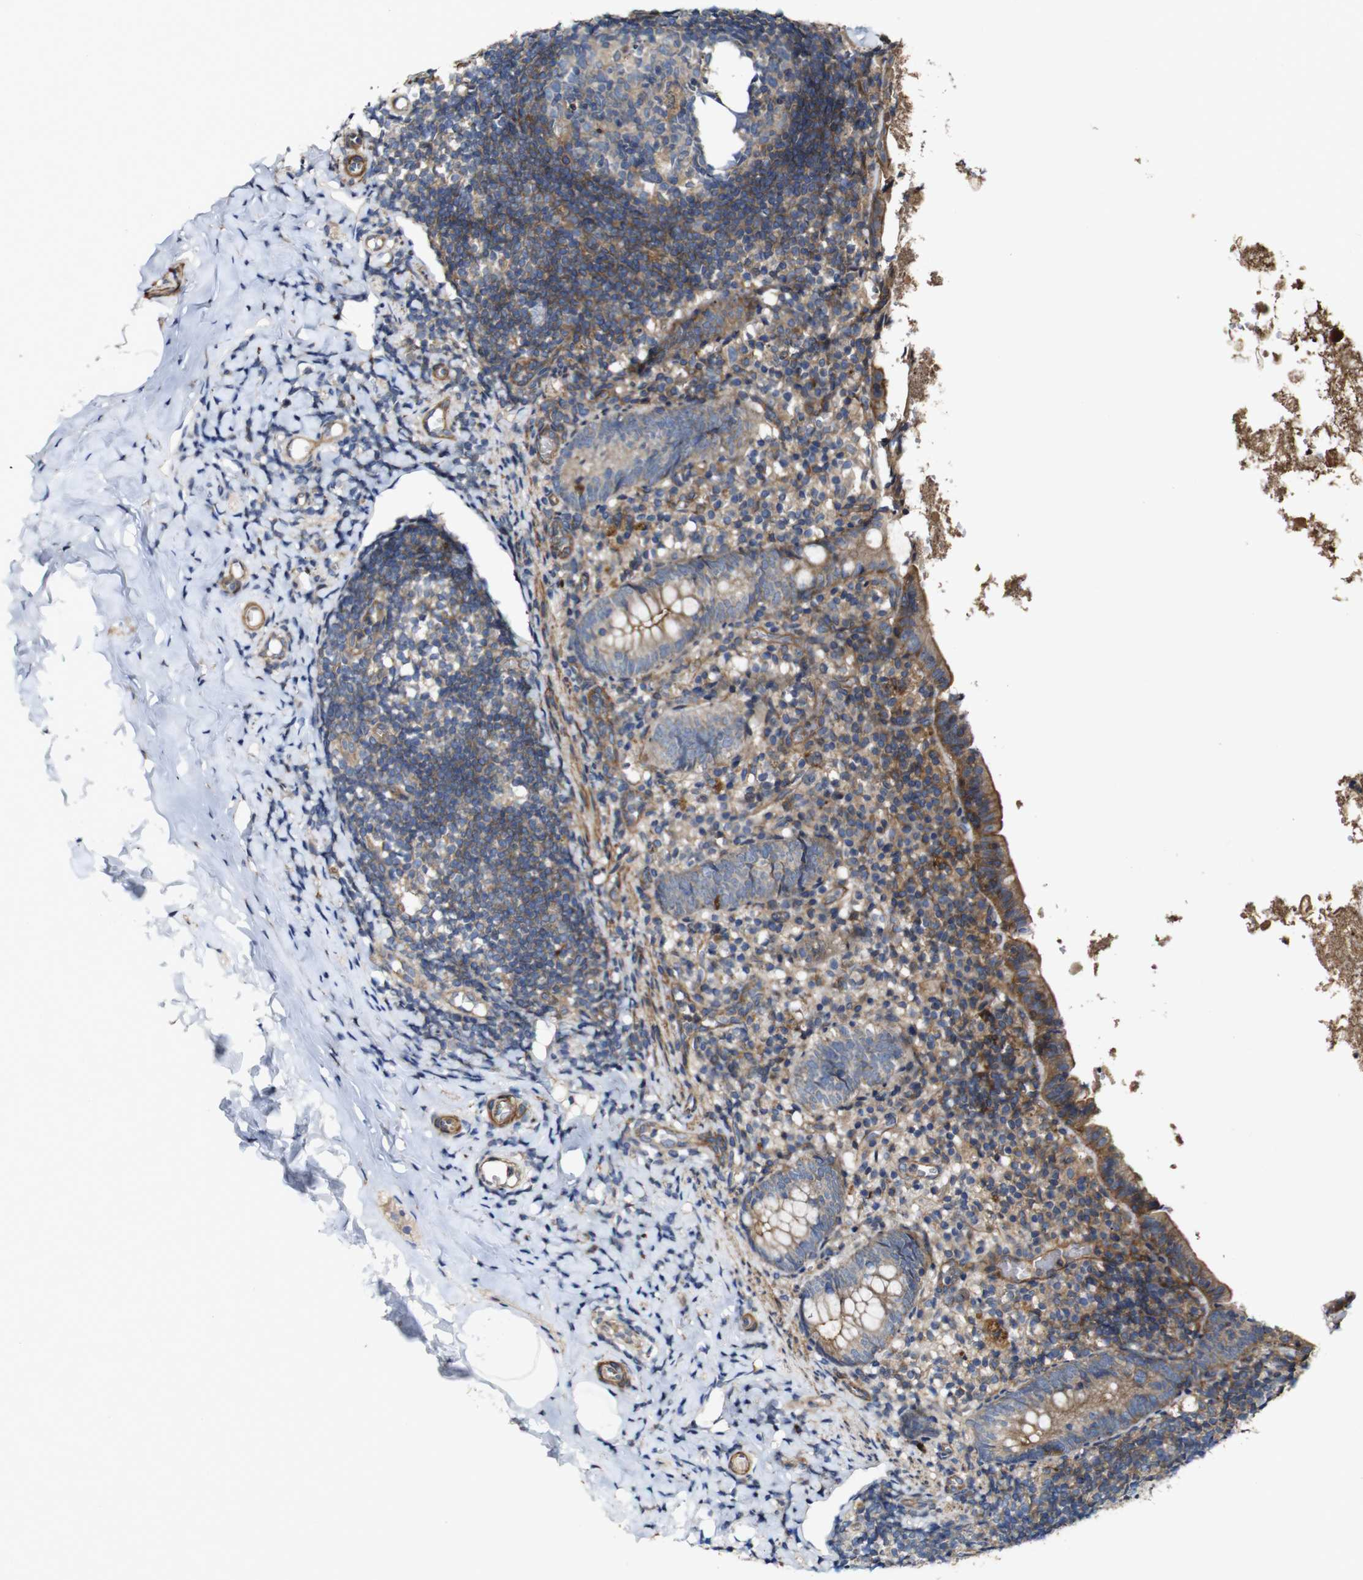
{"staining": {"intensity": "moderate", "quantity": ">75%", "location": "cytoplasmic/membranous"}, "tissue": "appendix", "cell_type": "Glandular cells", "image_type": "normal", "snomed": [{"axis": "morphology", "description": "Normal tissue, NOS"}, {"axis": "topography", "description": "Appendix"}], "caption": "DAB immunohistochemical staining of unremarkable appendix shows moderate cytoplasmic/membranous protein expression in approximately >75% of glandular cells. Using DAB (3,3'-diaminobenzidine) (brown) and hematoxylin (blue) stains, captured at high magnification using brightfield microscopy.", "gene": "GSDME", "patient": {"sex": "female", "age": 10}}